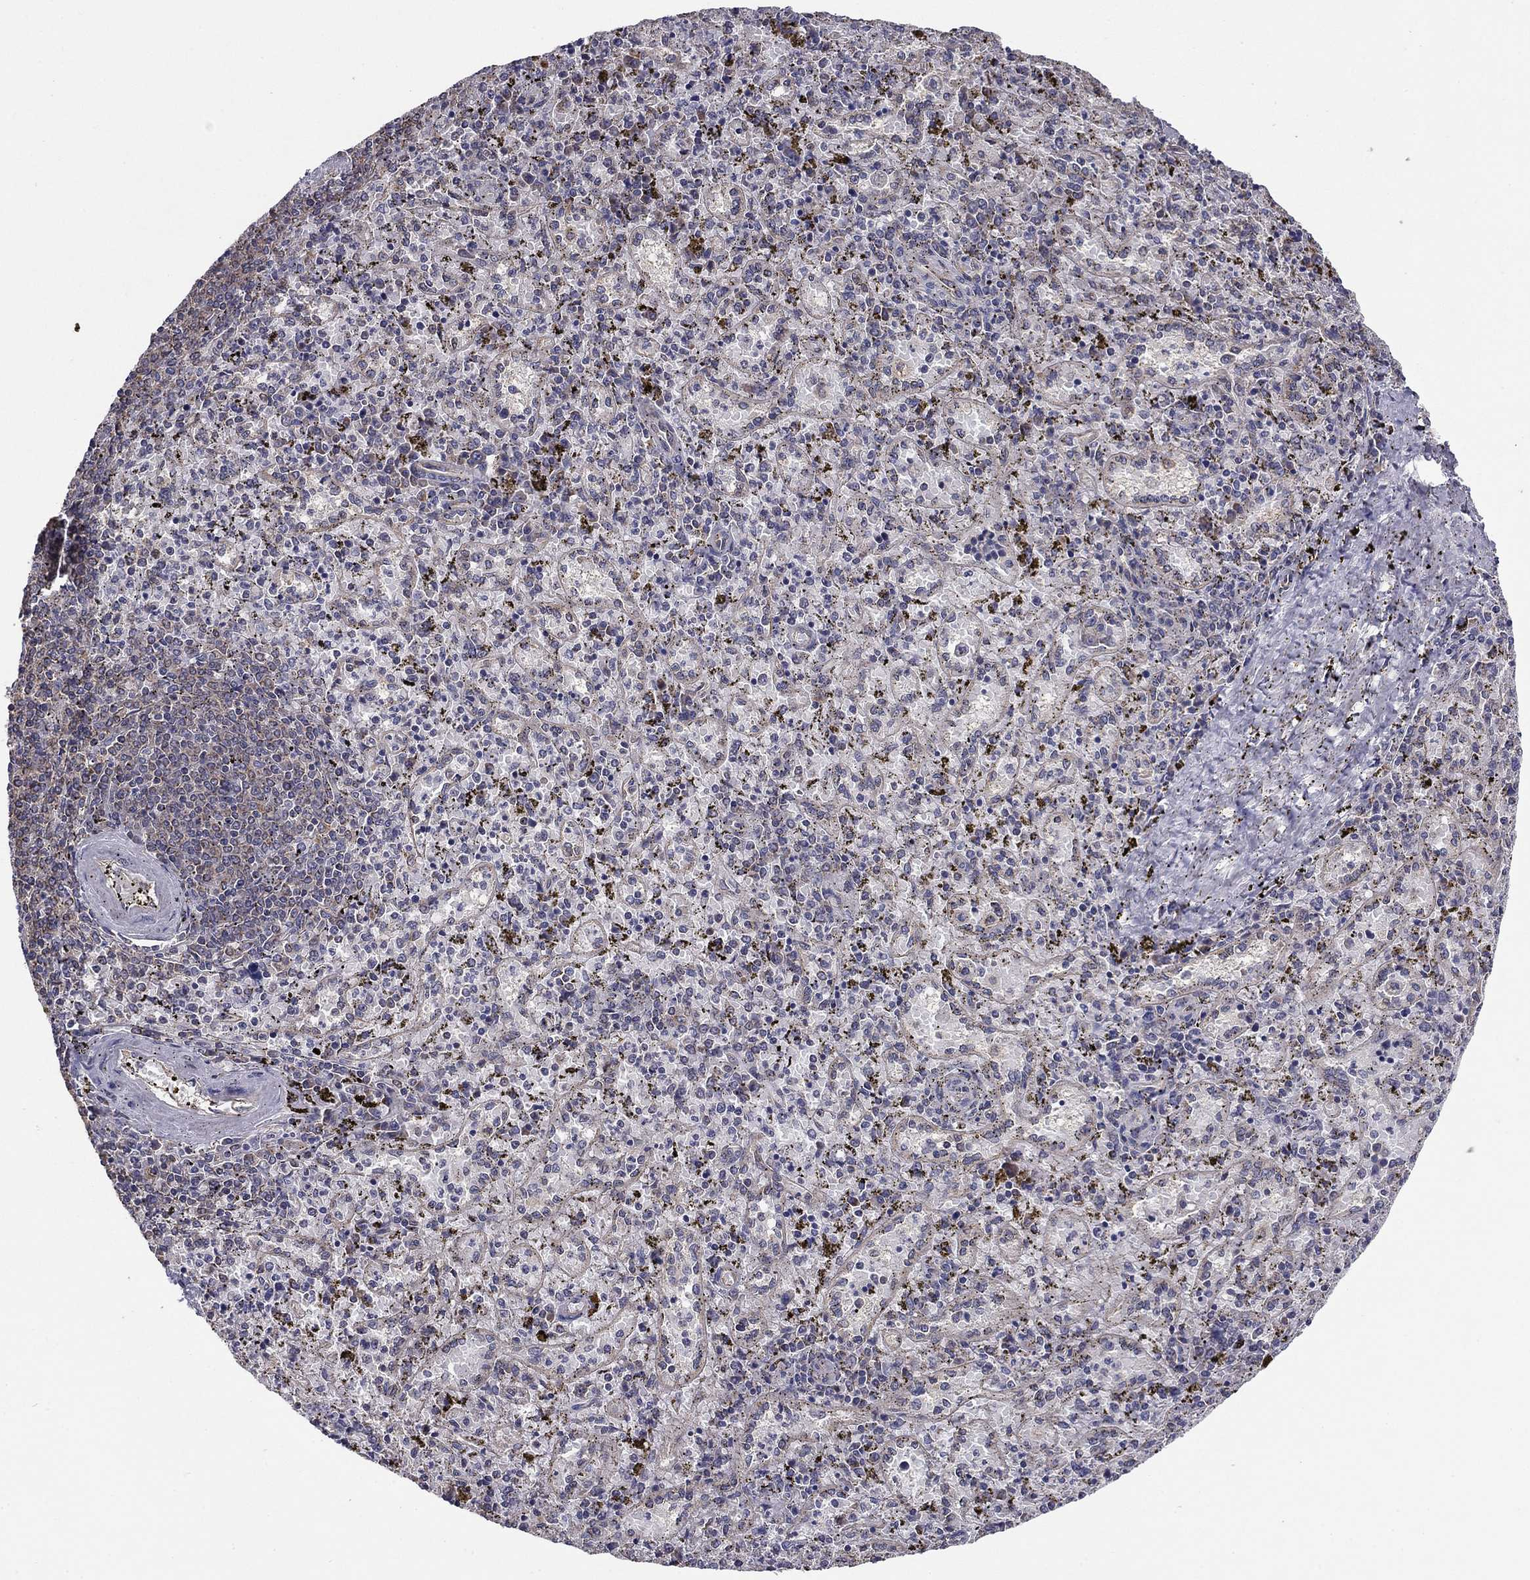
{"staining": {"intensity": "negative", "quantity": "none", "location": "none"}, "tissue": "spleen", "cell_type": "Cells in red pulp", "image_type": "normal", "snomed": [{"axis": "morphology", "description": "Normal tissue, NOS"}, {"axis": "topography", "description": "Spleen"}], "caption": "Cells in red pulp show no significant protein positivity in unremarkable spleen. (Stains: DAB IHC with hematoxylin counter stain, Microscopy: brightfield microscopy at high magnification).", "gene": "NKIRAS1", "patient": {"sex": "female", "age": 50}}